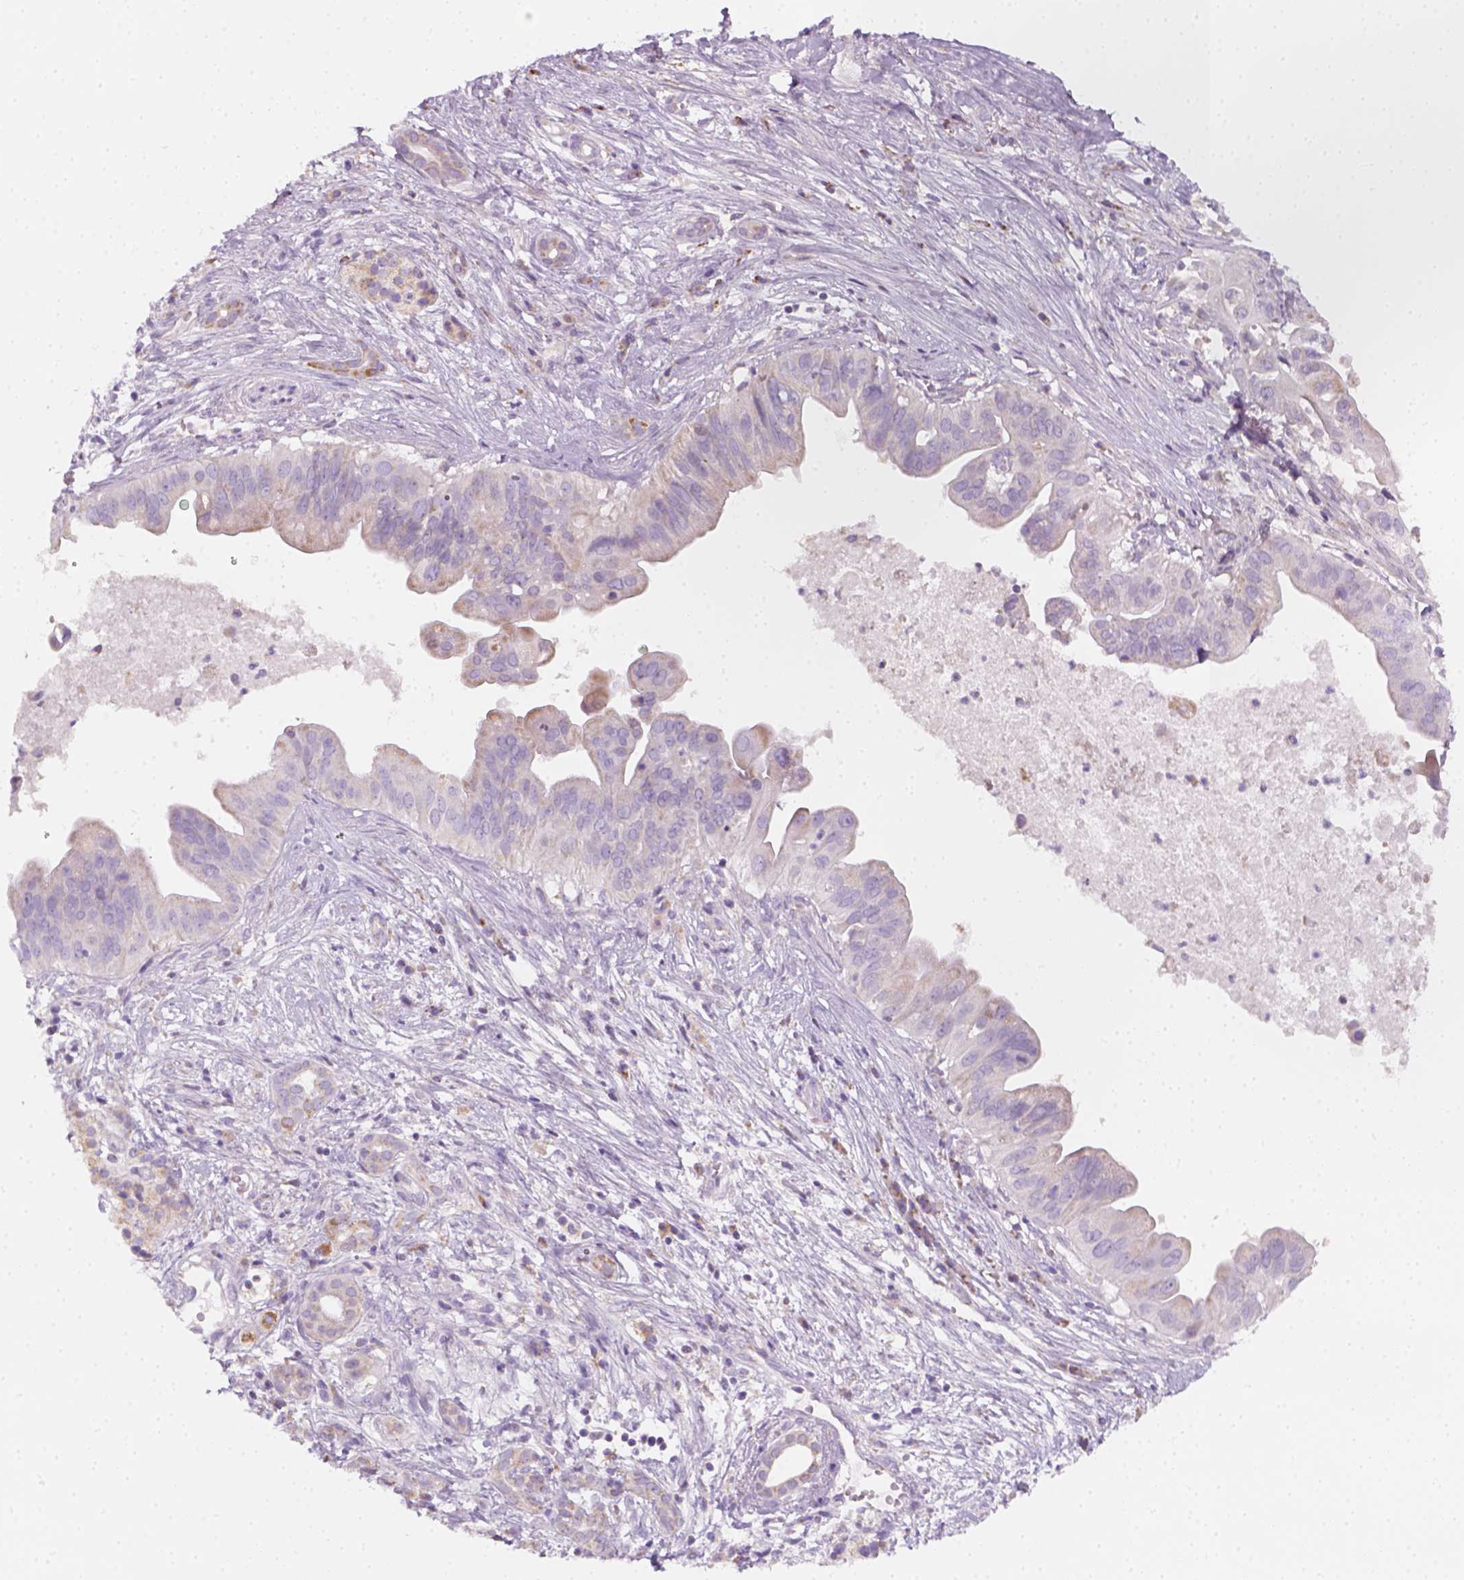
{"staining": {"intensity": "weak", "quantity": "<25%", "location": "cytoplasmic/membranous"}, "tissue": "pancreatic cancer", "cell_type": "Tumor cells", "image_type": "cancer", "snomed": [{"axis": "morphology", "description": "Adenocarcinoma, NOS"}, {"axis": "topography", "description": "Pancreas"}], "caption": "A histopathology image of human pancreatic cancer (adenocarcinoma) is negative for staining in tumor cells.", "gene": "AWAT2", "patient": {"sex": "male", "age": 61}}